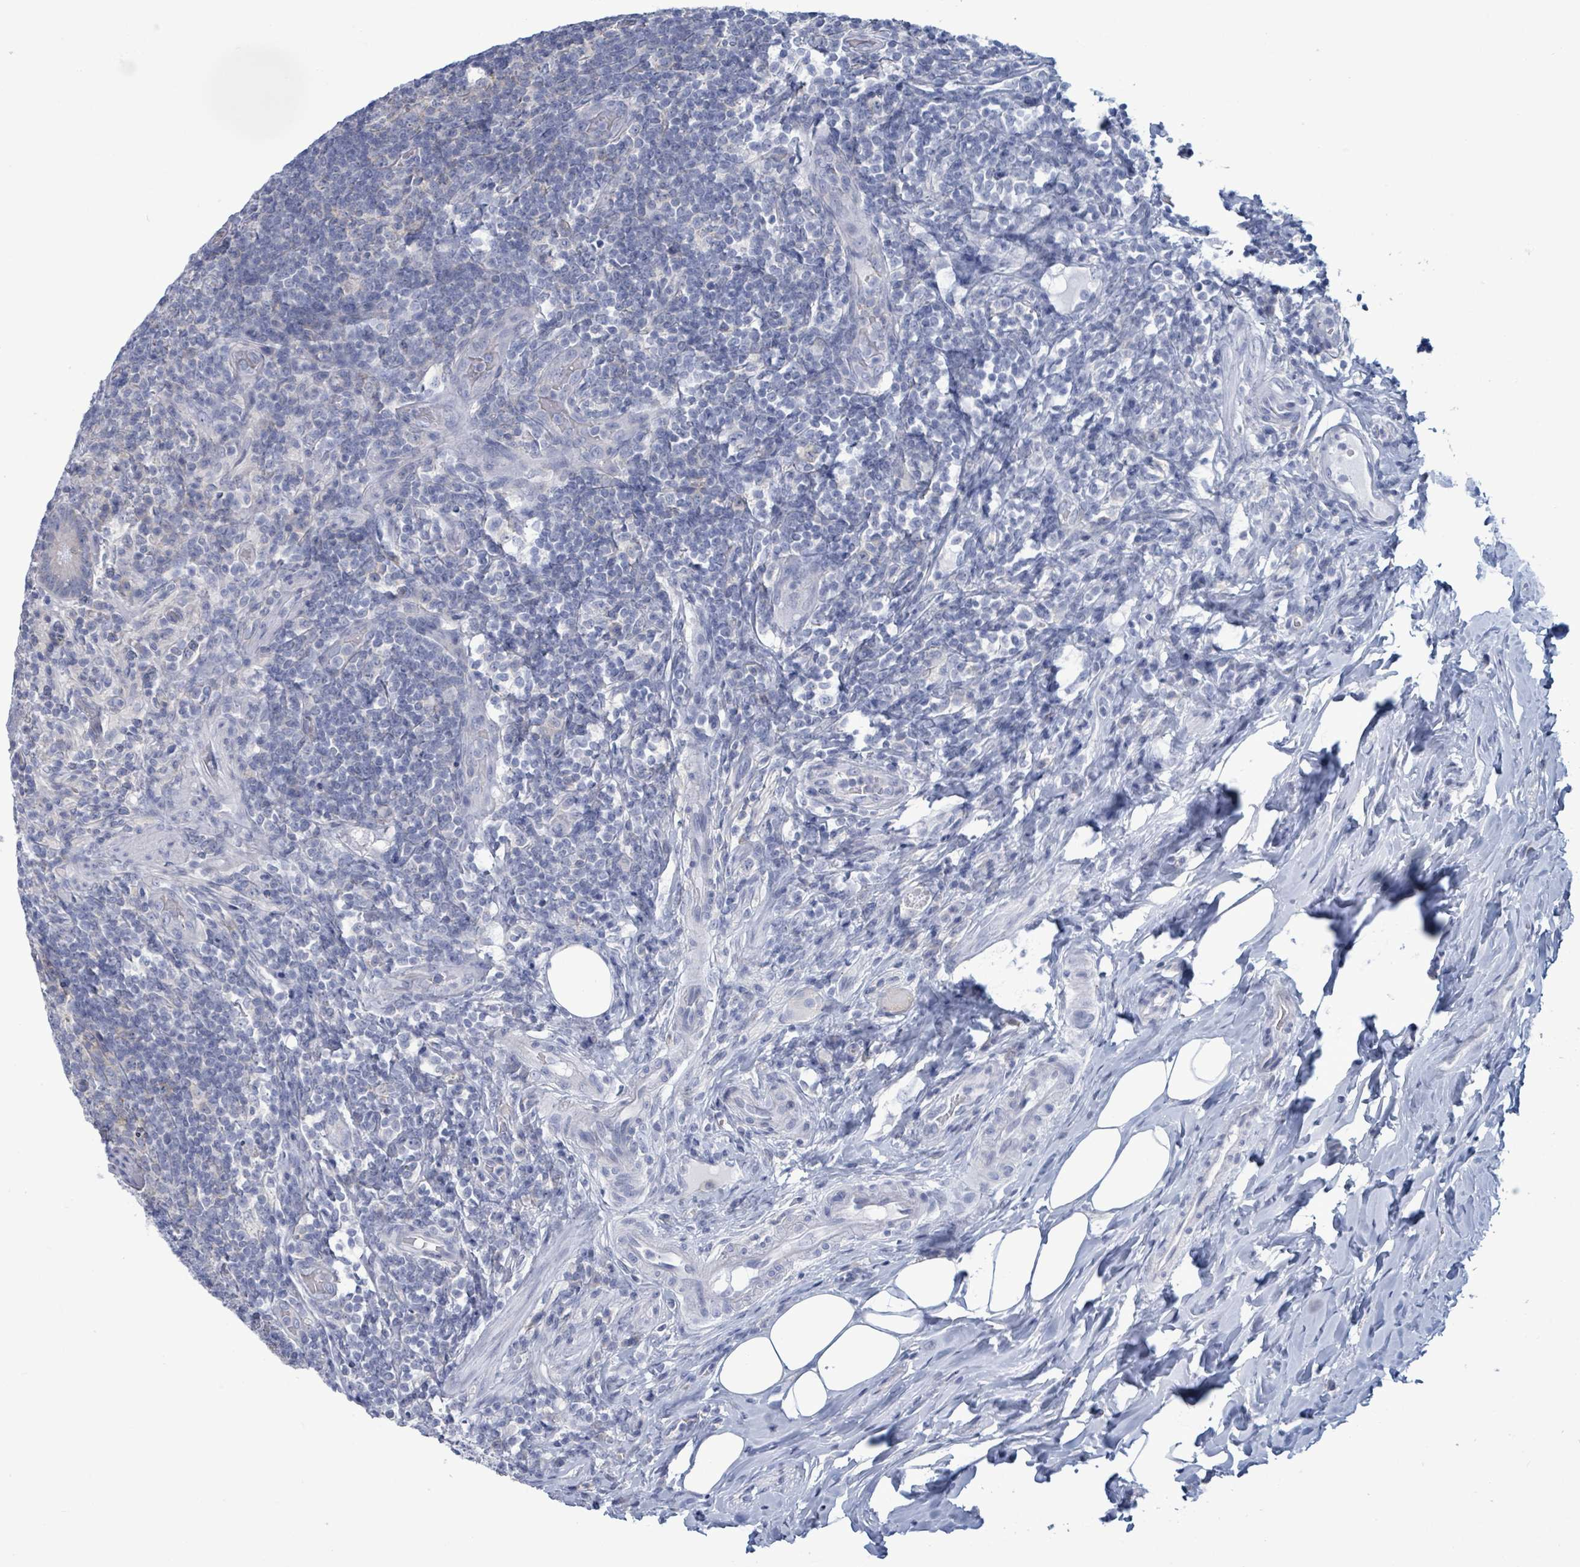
{"staining": {"intensity": "moderate", "quantity": "25%-75%", "location": "cytoplasmic/membranous"}, "tissue": "appendix", "cell_type": "Glandular cells", "image_type": "normal", "snomed": [{"axis": "morphology", "description": "Normal tissue, NOS"}, {"axis": "topography", "description": "Appendix"}], "caption": "The immunohistochemical stain shows moderate cytoplasmic/membranous expression in glandular cells of benign appendix.", "gene": "BSG", "patient": {"sex": "female", "age": 43}}